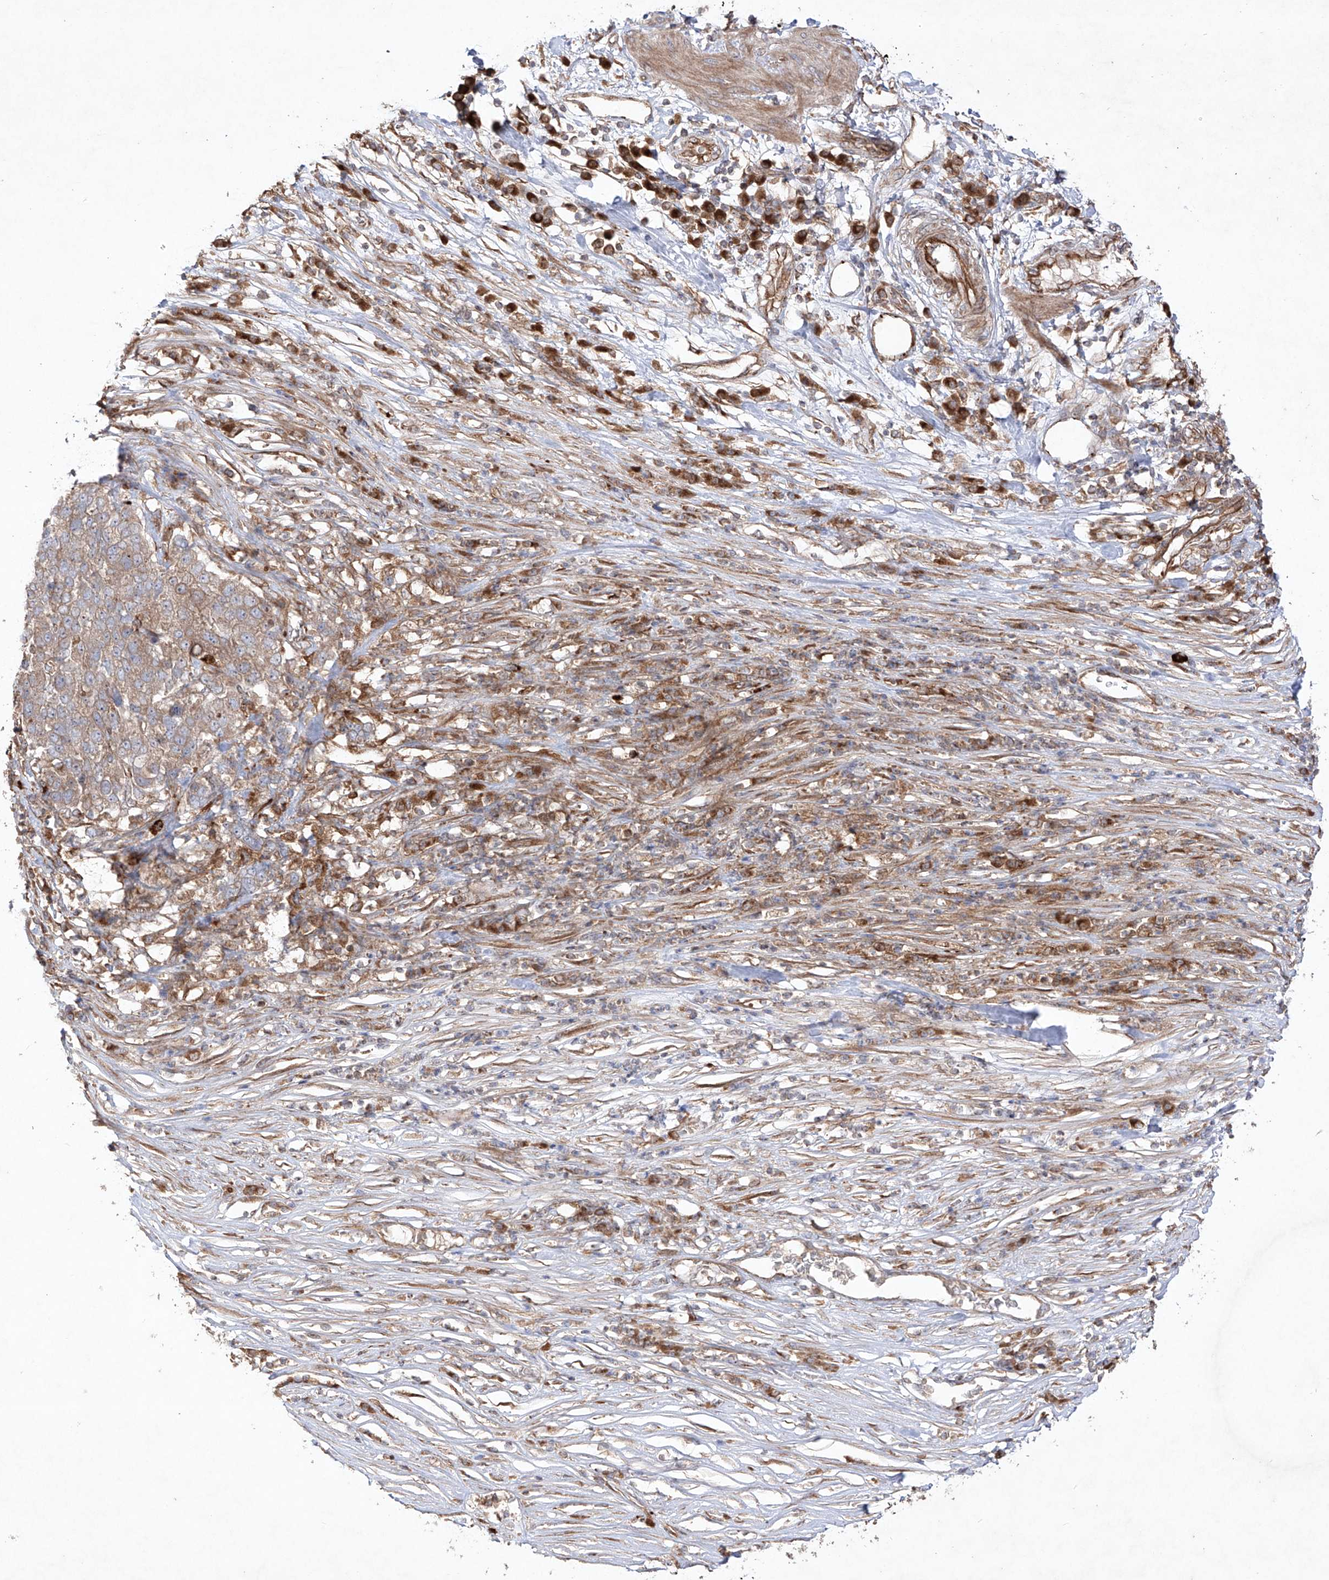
{"staining": {"intensity": "weak", "quantity": ">75%", "location": "cytoplasmic/membranous"}, "tissue": "pancreatic cancer", "cell_type": "Tumor cells", "image_type": "cancer", "snomed": [{"axis": "morphology", "description": "Adenocarcinoma, NOS"}, {"axis": "topography", "description": "Pancreas"}], "caption": "Immunohistochemical staining of human adenocarcinoma (pancreatic) displays low levels of weak cytoplasmic/membranous positivity in about >75% of tumor cells. (IHC, brightfield microscopy, high magnification).", "gene": "YKT6", "patient": {"sex": "female", "age": 61}}